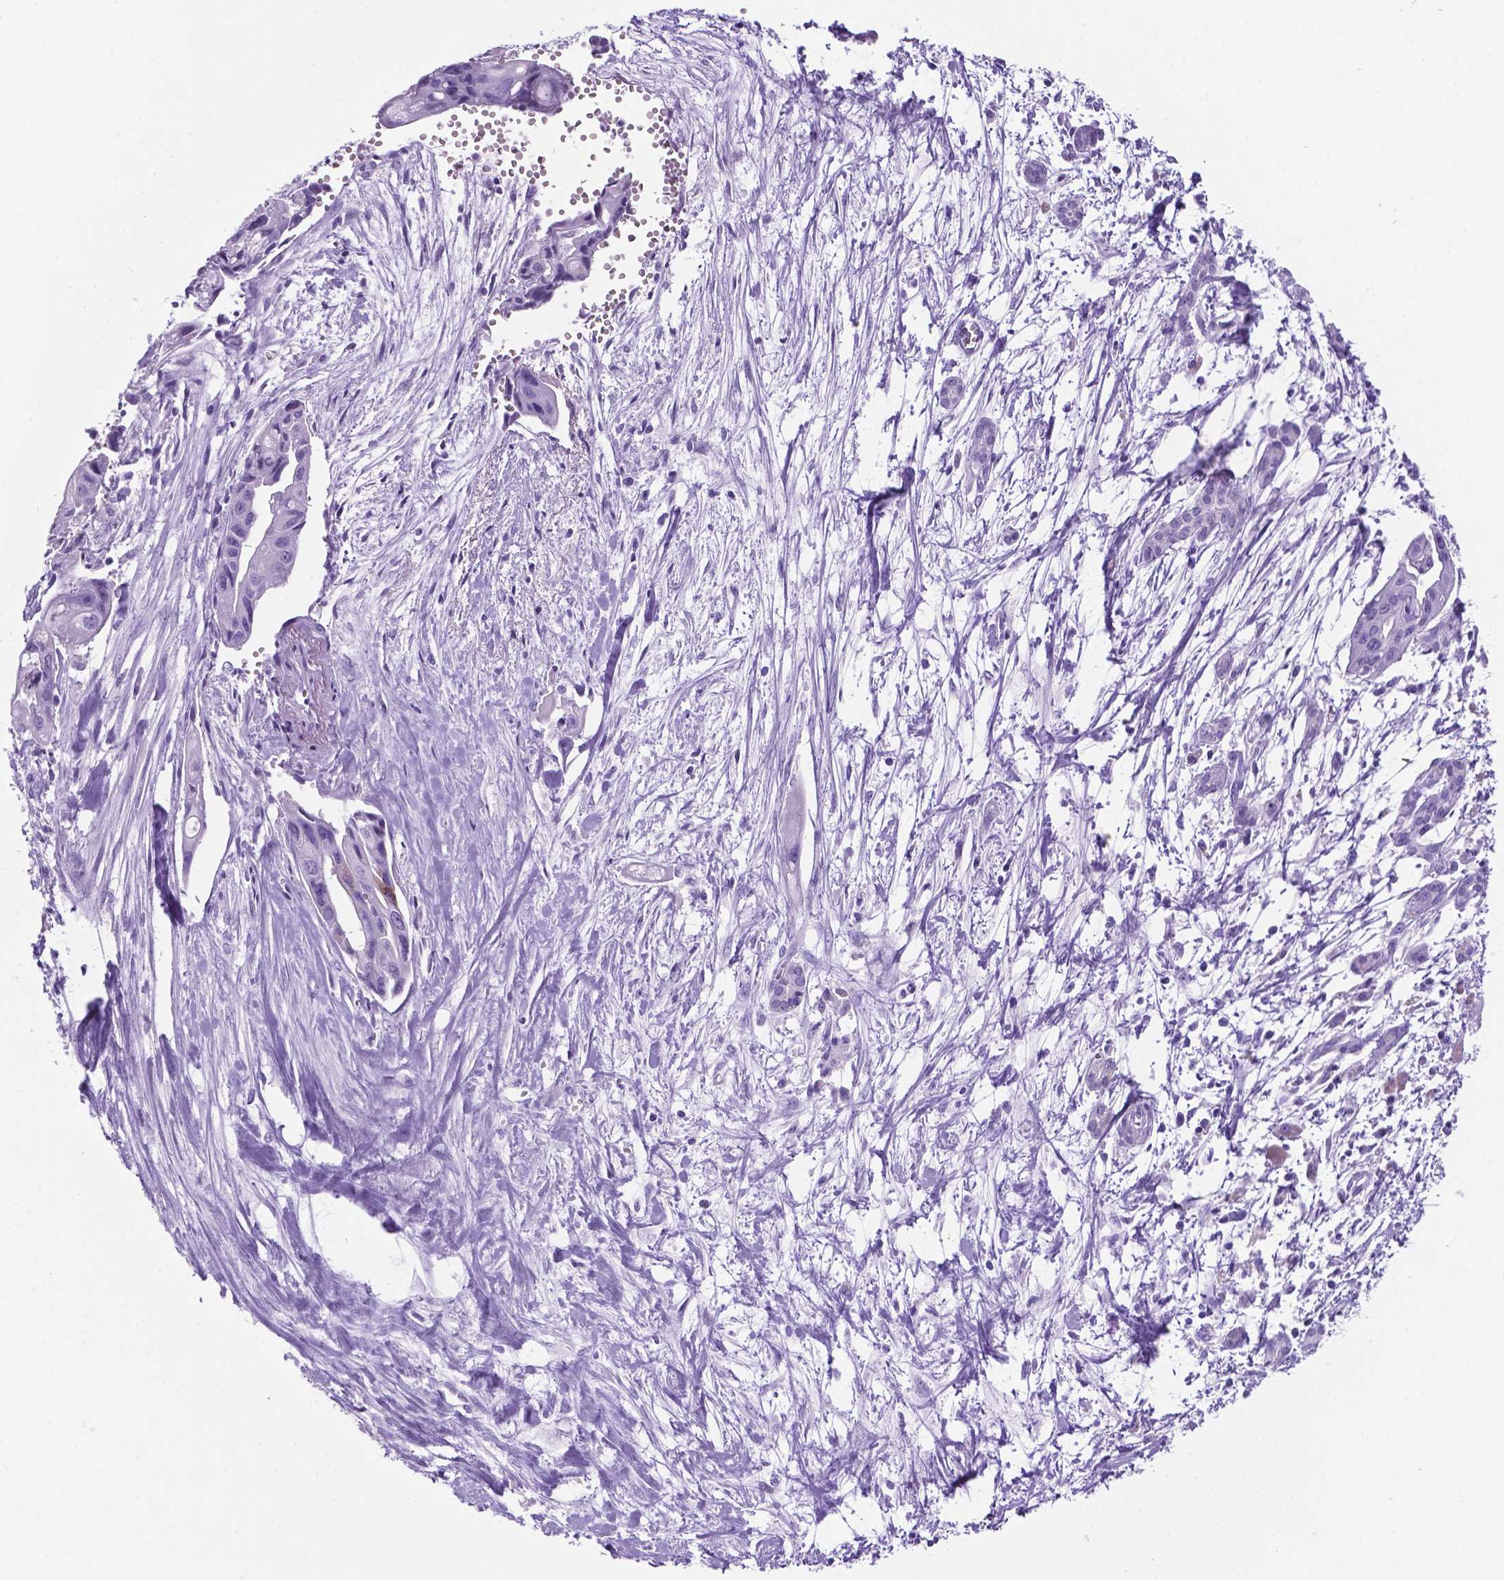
{"staining": {"intensity": "negative", "quantity": "none", "location": "none"}, "tissue": "pancreatic cancer", "cell_type": "Tumor cells", "image_type": "cancer", "snomed": [{"axis": "morphology", "description": "Adenocarcinoma, NOS"}, {"axis": "topography", "description": "Pancreas"}], "caption": "This is an immunohistochemistry (IHC) micrograph of pancreatic cancer. There is no expression in tumor cells.", "gene": "C17orf107", "patient": {"sex": "male", "age": 60}}